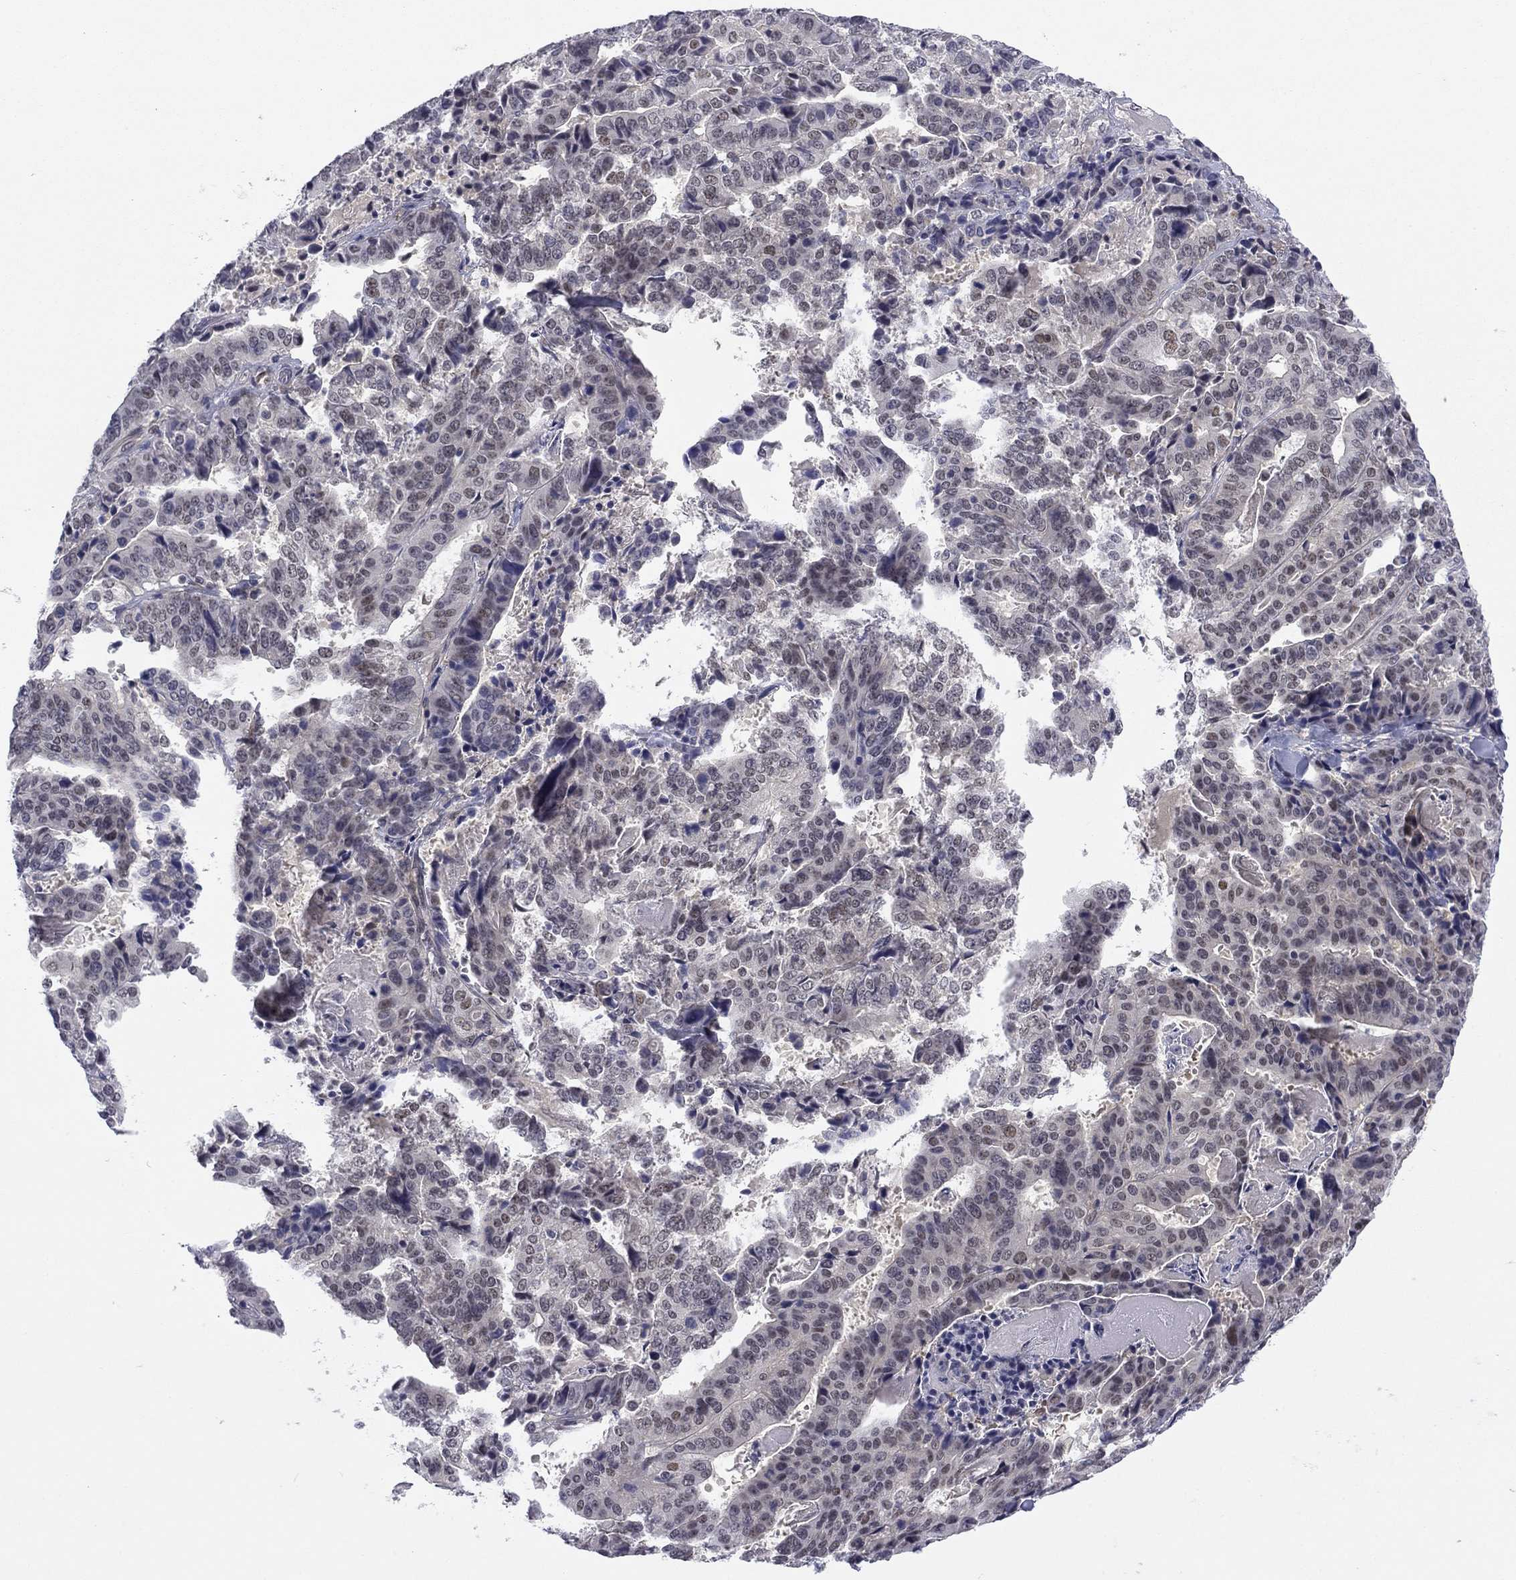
{"staining": {"intensity": "weak", "quantity": "<25%", "location": "nuclear"}, "tissue": "stomach cancer", "cell_type": "Tumor cells", "image_type": "cancer", "snomed": [{"axis": "morphology", "description": "Adenocarcinoma, NOS"}, {"axis": "topography", "description": "Stomach"}], "caption": "This micrograph is of stomach adenocarcinoma stained with immunohistochemistry to label a protein in brown with the nuclei are counter-stained blue. There is no expression in tumor cells.", "gene": "TIGD4", "patient": {"sex": "male", "age": 48}}